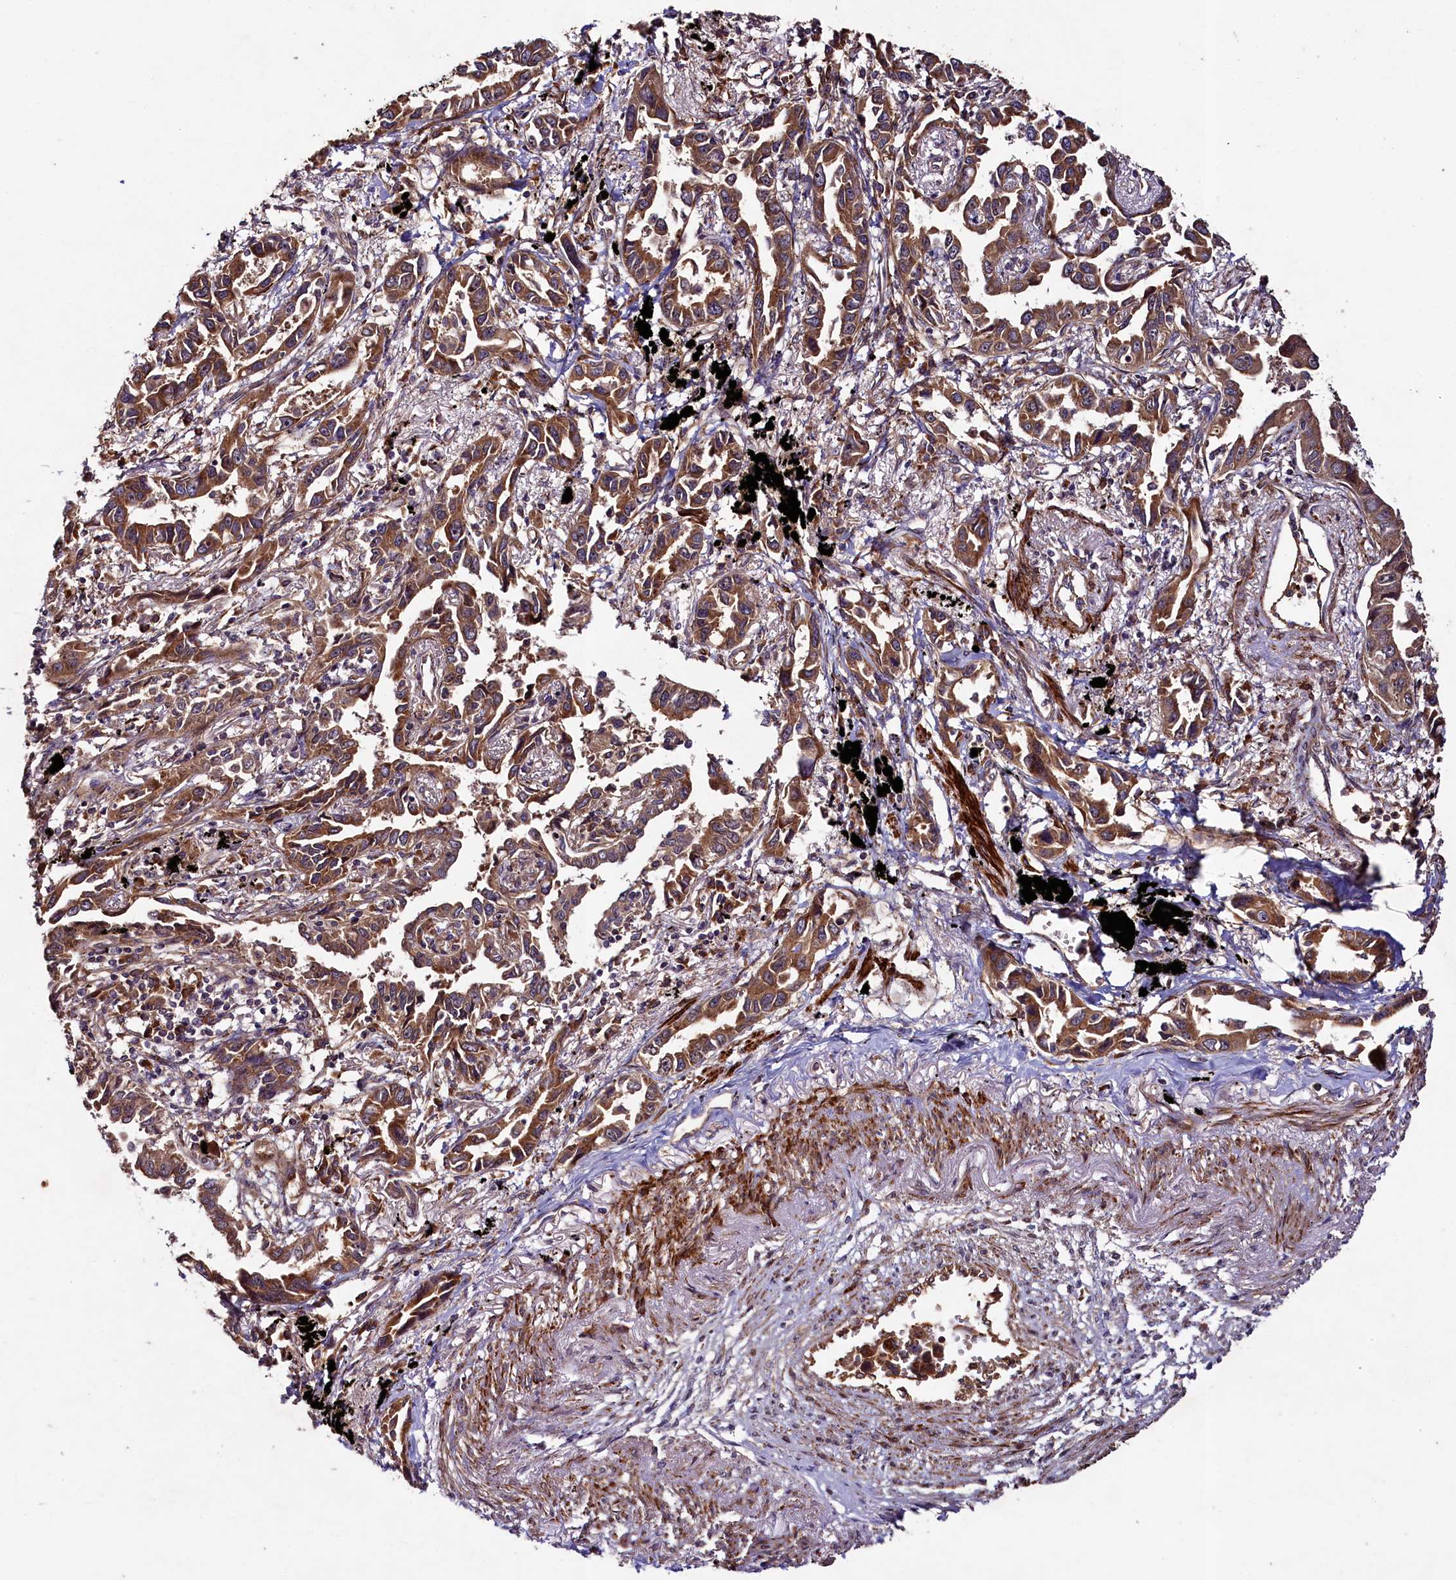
{"staining": {"intensity": "moderate", "quantity": ">75%", "location": "cytoplasmic/membranous"}, "tissue": "lung cancer", "cell_type": "Tumor cells", "image_type": "cancer", "snomed": [{"axis": "morphology", "description": "Adenocarcinoma, NOS"}, {"axis": "topography", "description": "Lung"}], "caption": "High-magnification brightfield microscopy of lung adenocarcinoma stained with DAB (3,3'-diaminobenzidine) (brown) and counterstained with hematoxylin (blue). tumor cells exhibit moderate cytoplasmic/membranous positivity is seen in approximately>75% of cells.", "gene": "CCDC102A", "patient": {"sex": "male", "age": 67}}